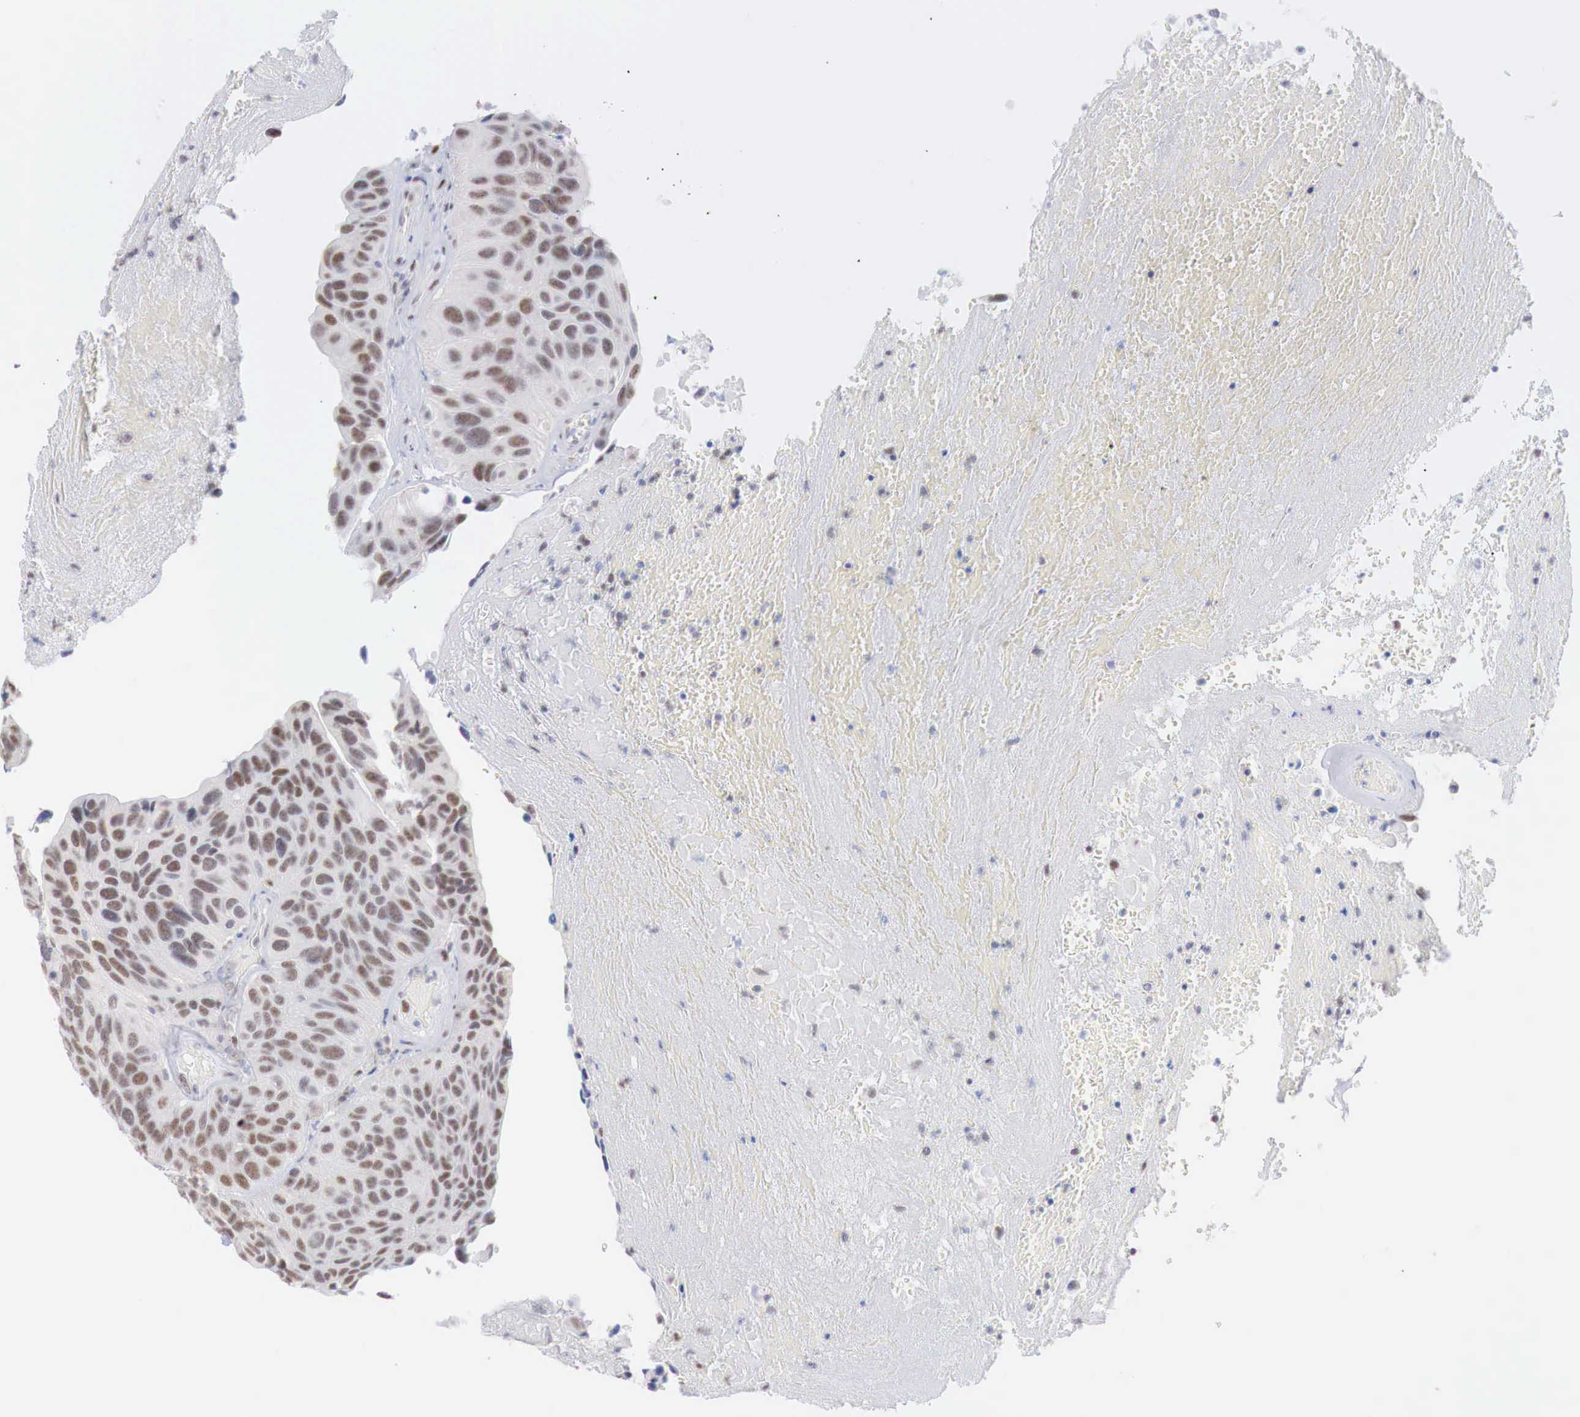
{"staining": {"intensity": "moderate", "quantity": ">75%", "location": "nuclear"}, "tissue": "urothelial cancer", "cell_type": "Tumor cells", "image_type": "cancer", "snomed": [{"axis": "morphology", "description": "Urothelial carcinoma, High grade"}, {"axis": "topography", "description": "Urinary bladder"}], "caption": "Immunohistochemical staining of human urothelial cancer reveals medium levels of moderate nuclear protein expression in about >75% of tumor cells.", "gene": "FOXP2", "patient": {"sex": "male", "age": 66}}